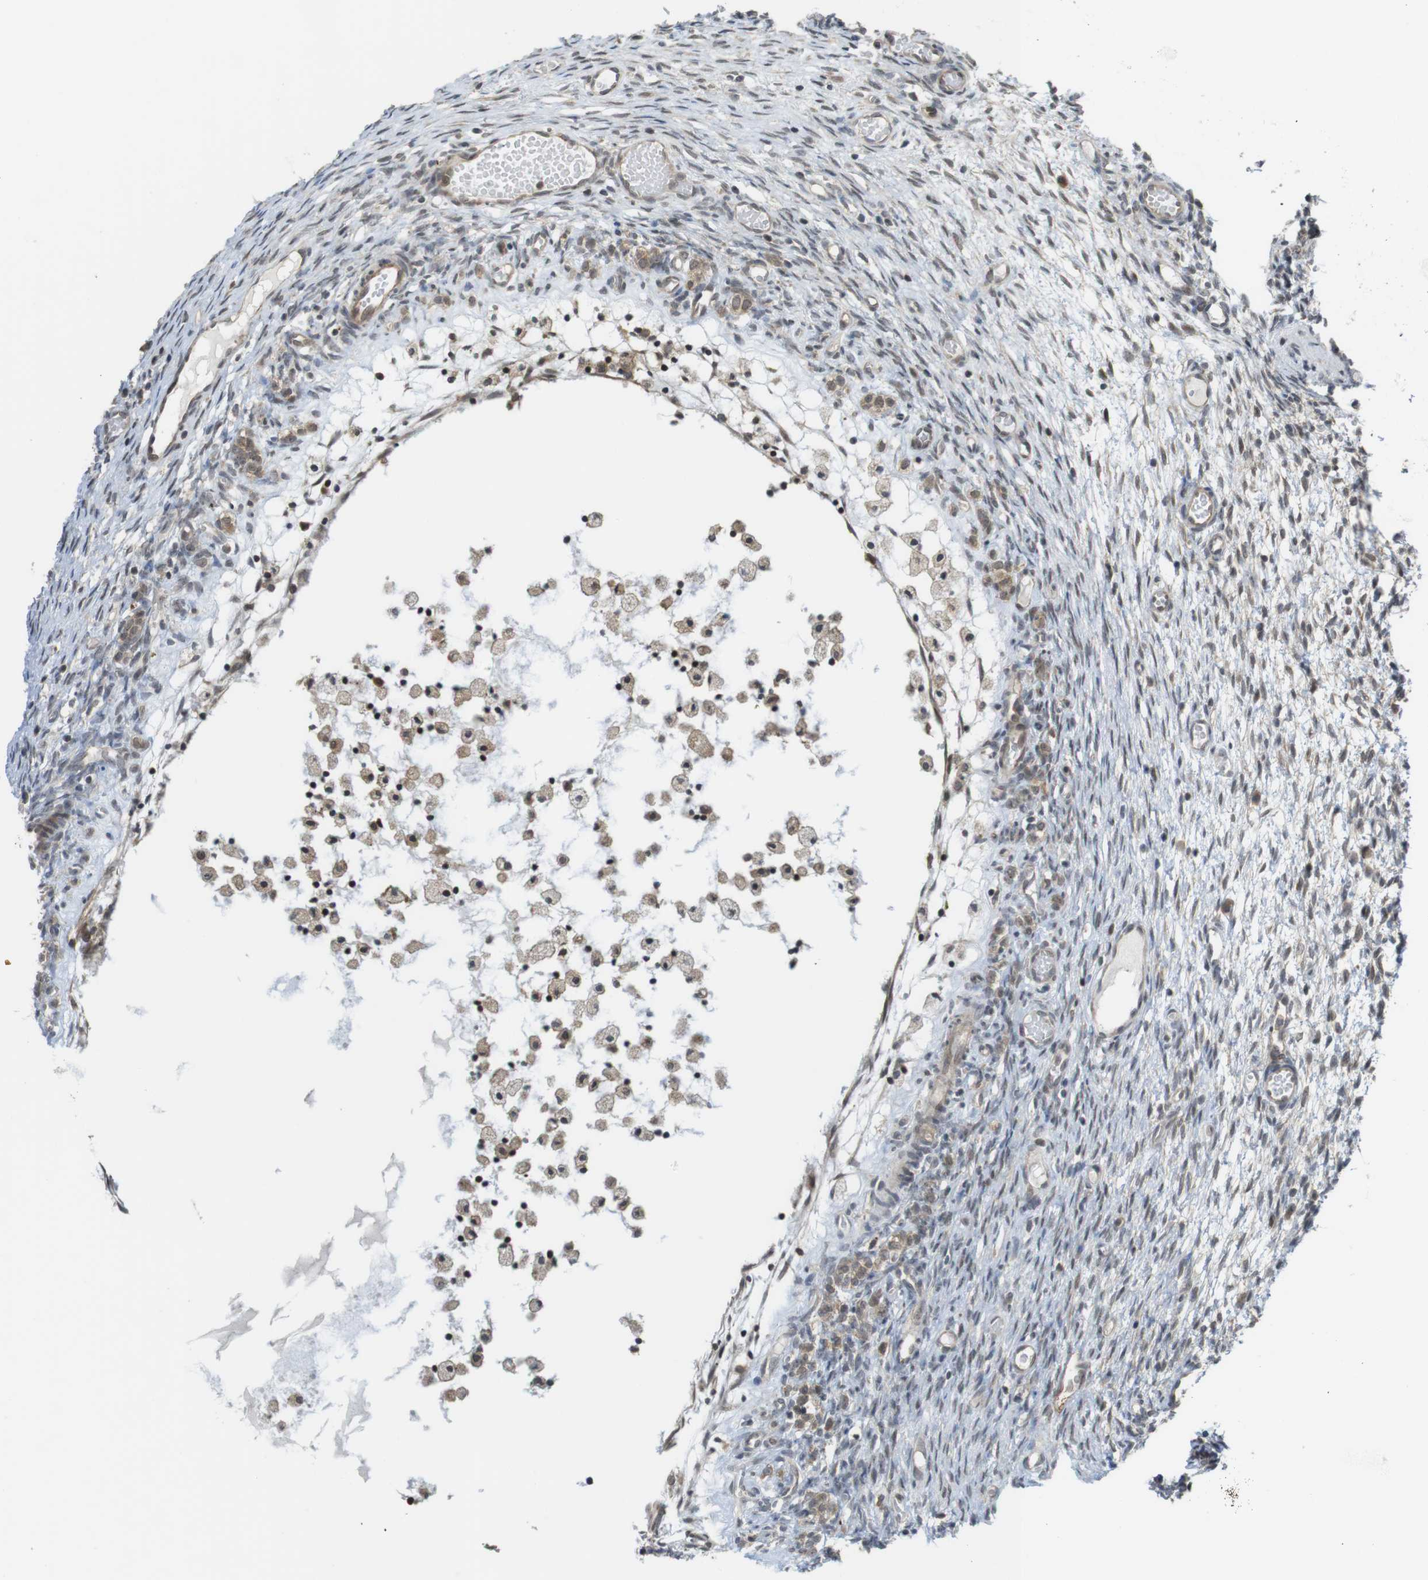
{"staining": {"intensity": "moderate", "quantity": "25%-75%", "location": "cytoplasmic/membranous"}, "tissue": "ovary", "cell_type": "Ovarian stroma cells", "image_type": "normal", "snomed": [{"axis": "morphology", "description": "Normal tissue, NOS"}, {"axis": "topography", "description": "Ovary"}], "caption": "Protein expression analysis of normal human ovary reveals moderate cytoplasmic/membranous staining in about 25%-75% of ovarian stroma cells. (IHC, brightfield microscopy, high magnification).", "gene": "CC2D1A", "patient": {"sex": "female", "age": 35}}